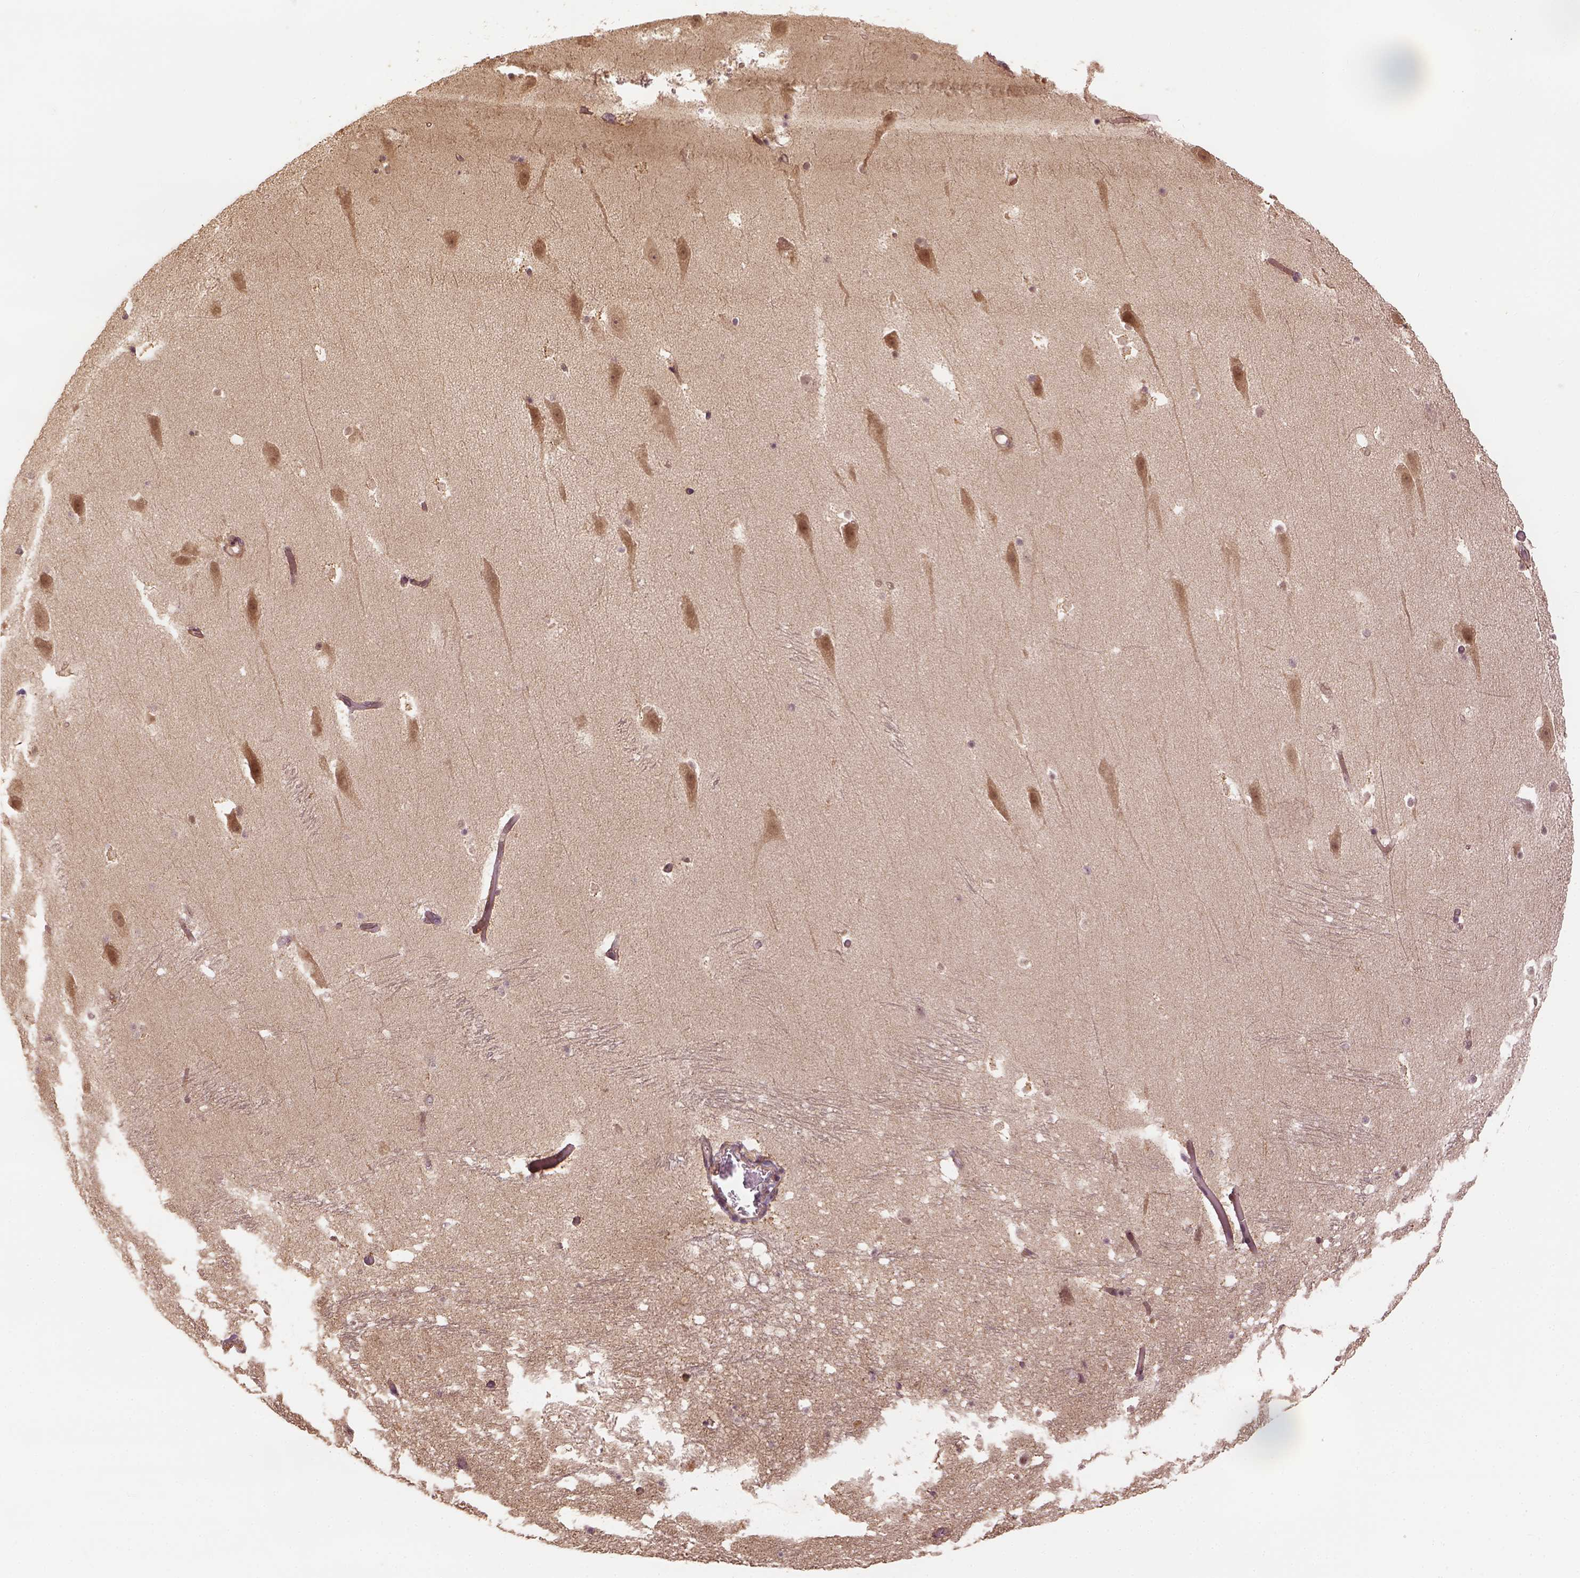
{"staining": {"intensity": "moderate", "quantity": "25%-75%", "location": "cytoplasmic/membranous,nuclear"}, "tissue": "hippocampus", "cell_type": "Glial cells", "image_type": "normal", "snomed": [{"axis": "morphology", "description": "Normal tissue, NOS"}, {"axis": "topography", "description": "Hippocampus"}], "caption": "Glial cells demonstrate medium levels of moderate cytoplasmic/membranous,nuclear expression in about 25%-75% of cells in unremarkable hippocampus.", "gene": "VEGFA", "patient": {"sex": "male", "age": 26}}